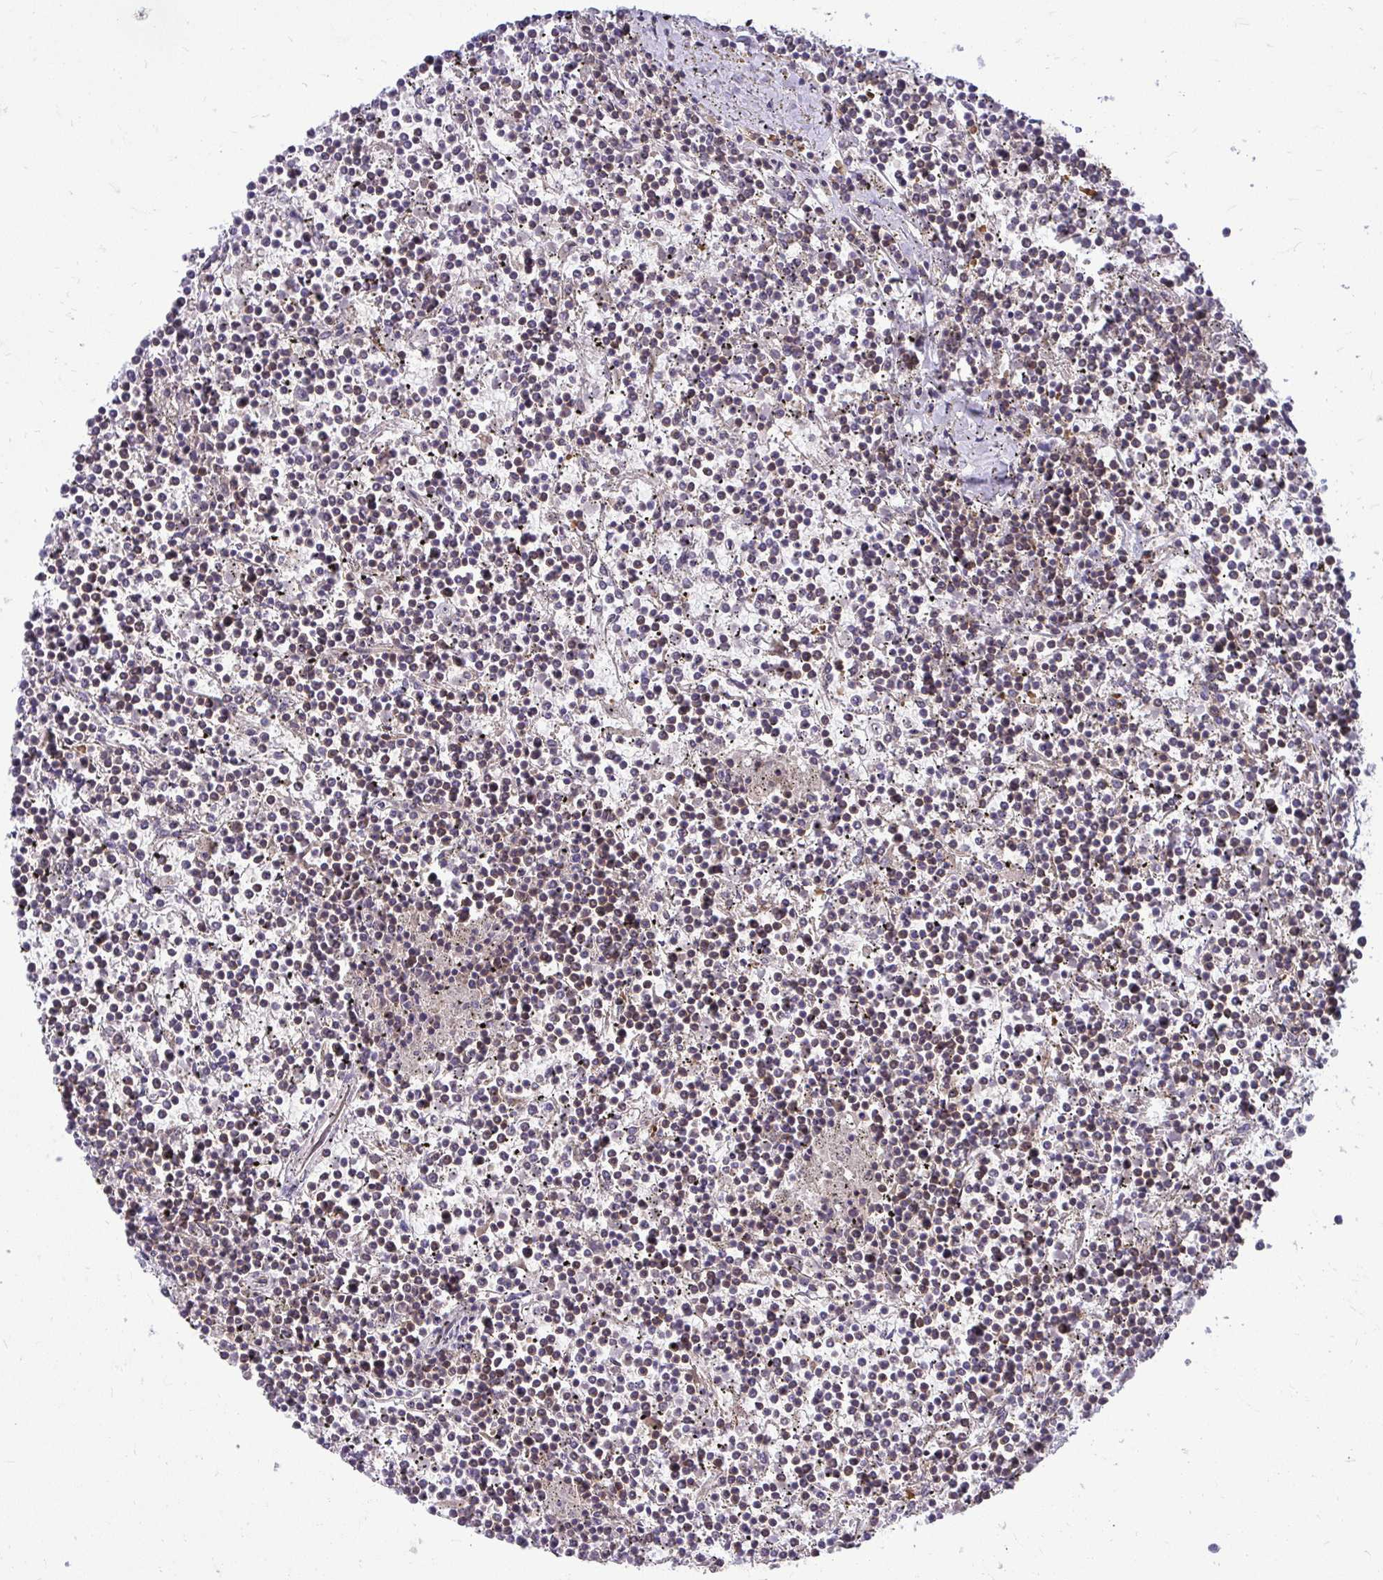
{"staining": {"intensity": "weak", "quantity": "<25%", "location": "cytoplasmic/membranous"}, "tissue": "lymphoma", "cell_type": "Tumor cells", "image_type": "cancer", "snomed": [{"axis": "morphology", "description": "Malignant lymphoma, non-Hodgkin's type, Low grade"}, {"axis": "topography", "description": "Spleen"}], "caption": "Immunohistochemical staining of human low-grade malignant lymphoma, non-Hodgkin's type reveals no significant staining in tumor cells.", "gene": "HDHD2", "patient": {"sex": "female", "age": 19}}